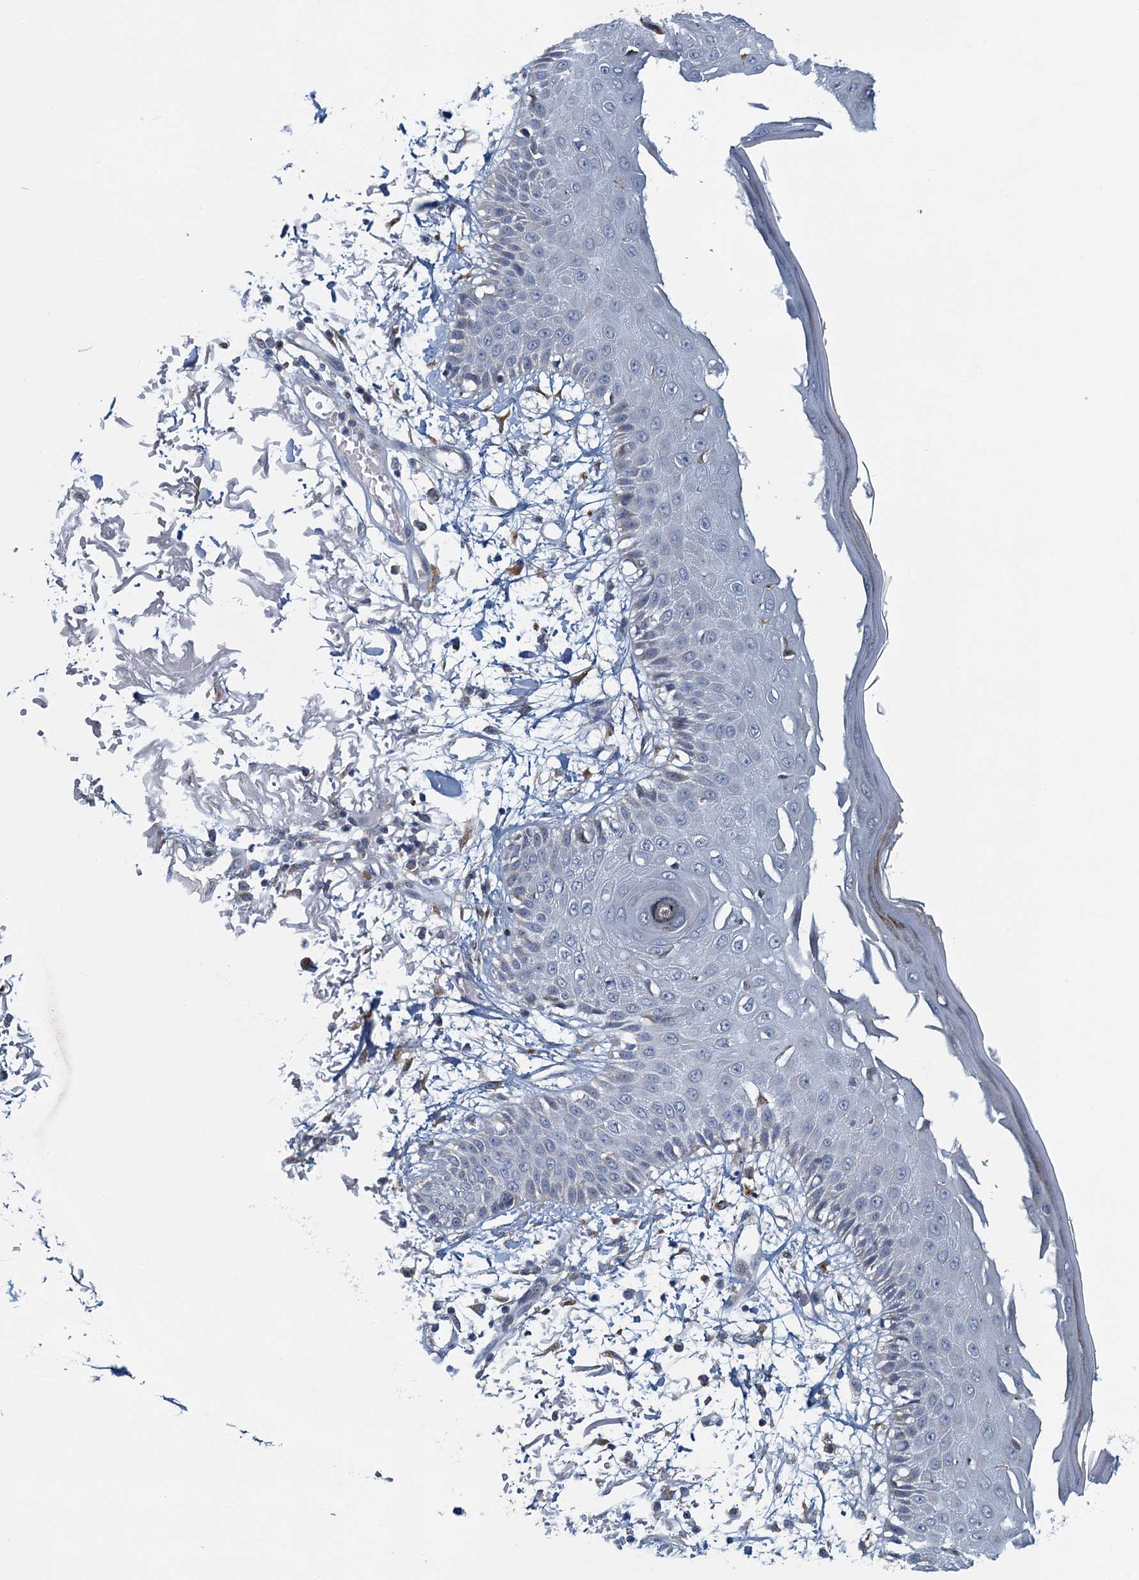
{"staining": {"intensity": "negative", "quantity": "none", "location": "none"}, "tissue": "skin", "cell_type": "Fibroblasts", "image_type": "normal", "snomed": [{"axis": "morphology", "description": "Normal tissue, NOS"}, {"axis": "morphology", "description": "Squamous cell carcinoma, NOS"}, {"axis": "topography", "description": "Skin"}, {"axis": "topography", "description": "Peripheral nerve tissue"}], "caption": "The histopathology image reveals no significant expression in fibroblasts of skin.", "gene": "ALG2", "patient": {"sex": "male", "age": 83}}